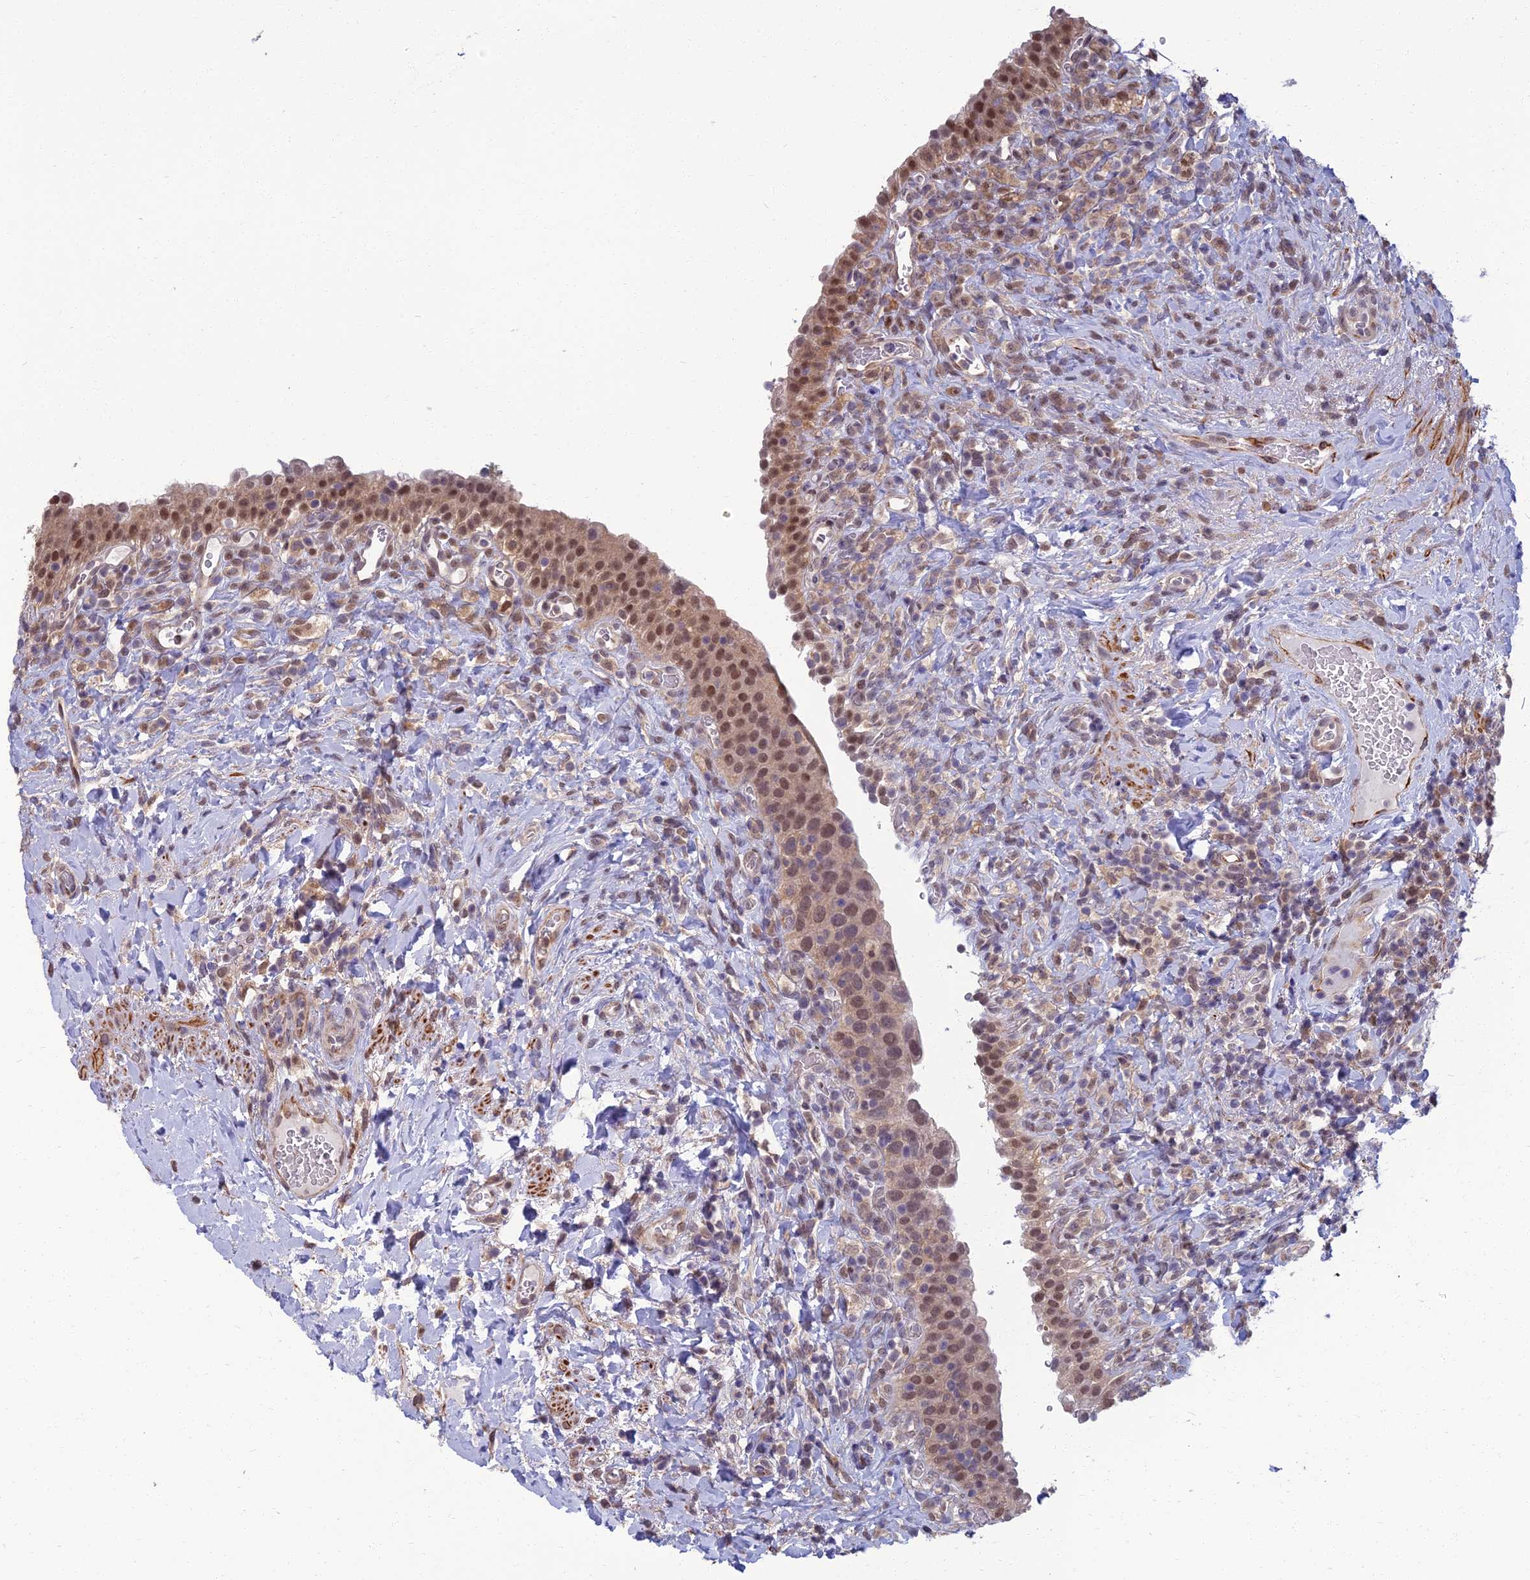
{"staining": {"intensity": "moderate", "quantity": ">75%", "location": "nuclear"}, "tissue": "urinary bladder", "cell_type": "Urothelial cells", "image_type": "normal", "snomed": [{"axis": "morphology", "description": "Normal tissue, NOS"}, {"axis": "morphology", "description": "Inflammation, NOS"}, {"axis": "topography", "description": "Urinary bladder"}], "caption": "Human urinary bladder stained with a brown dye displays moderate nuclear positive positivity in about >75% of urothelial cells.", "gene": "NR4A3", "patient": {"sex": "male", "age": 64}}